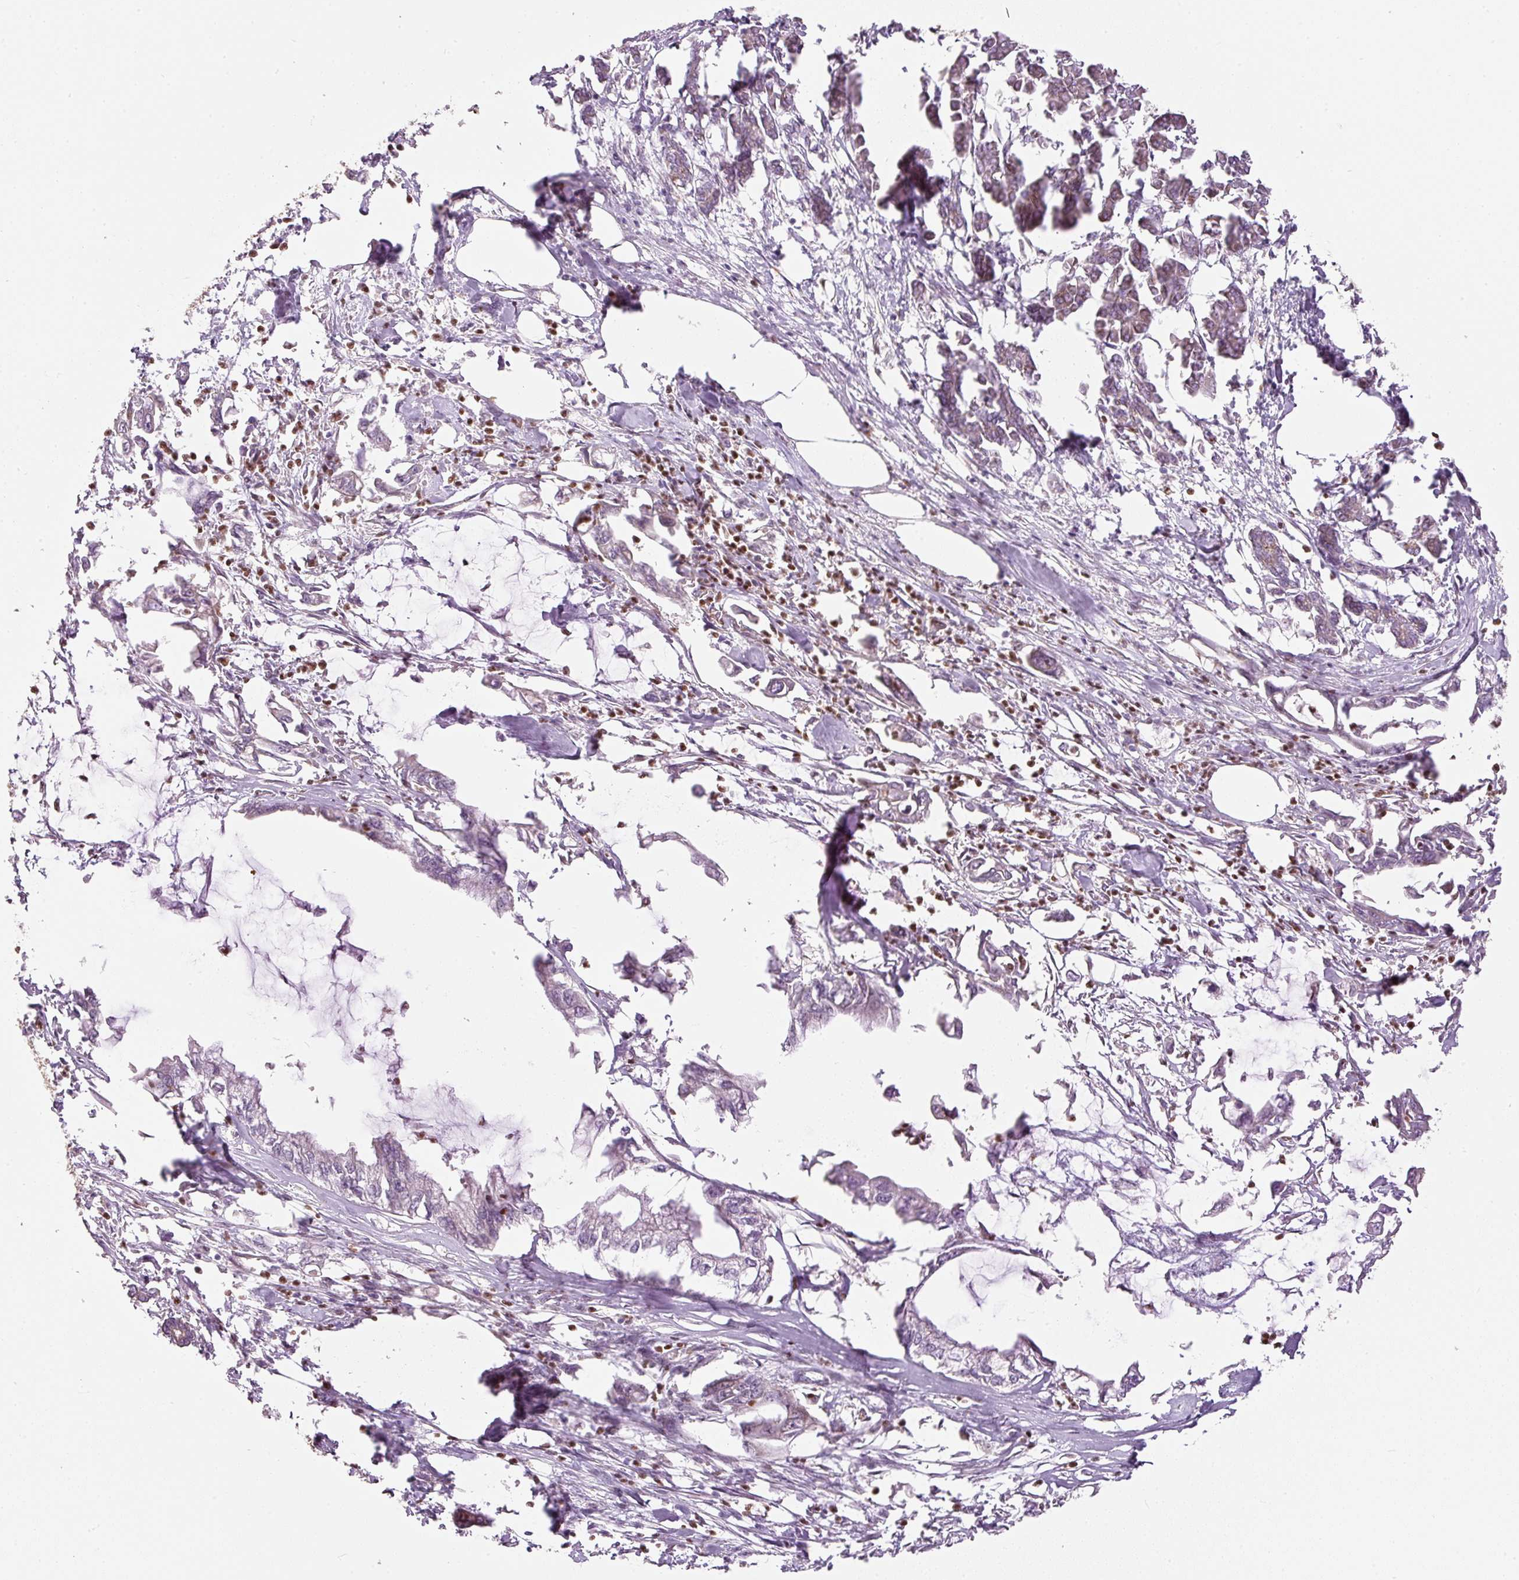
{"staining": {"intensity": "negative", "quantity": "none", "location": "none"}, "tissue": "pancreatic cancer", "cell_type": "Tumor cells", "image_type": "cancer", "snomed": [{"axis": "morphology", "description": "Adenocarcinoma, NOS"}, {"axis": "topography", "description": "Pancreas"}], "caption": "This is an IHC image of human pancreatic cancer. There is no expression in tumor cells.", "gene": "MTHFD1L", "patient": {"sex": "male", "age": 61}}